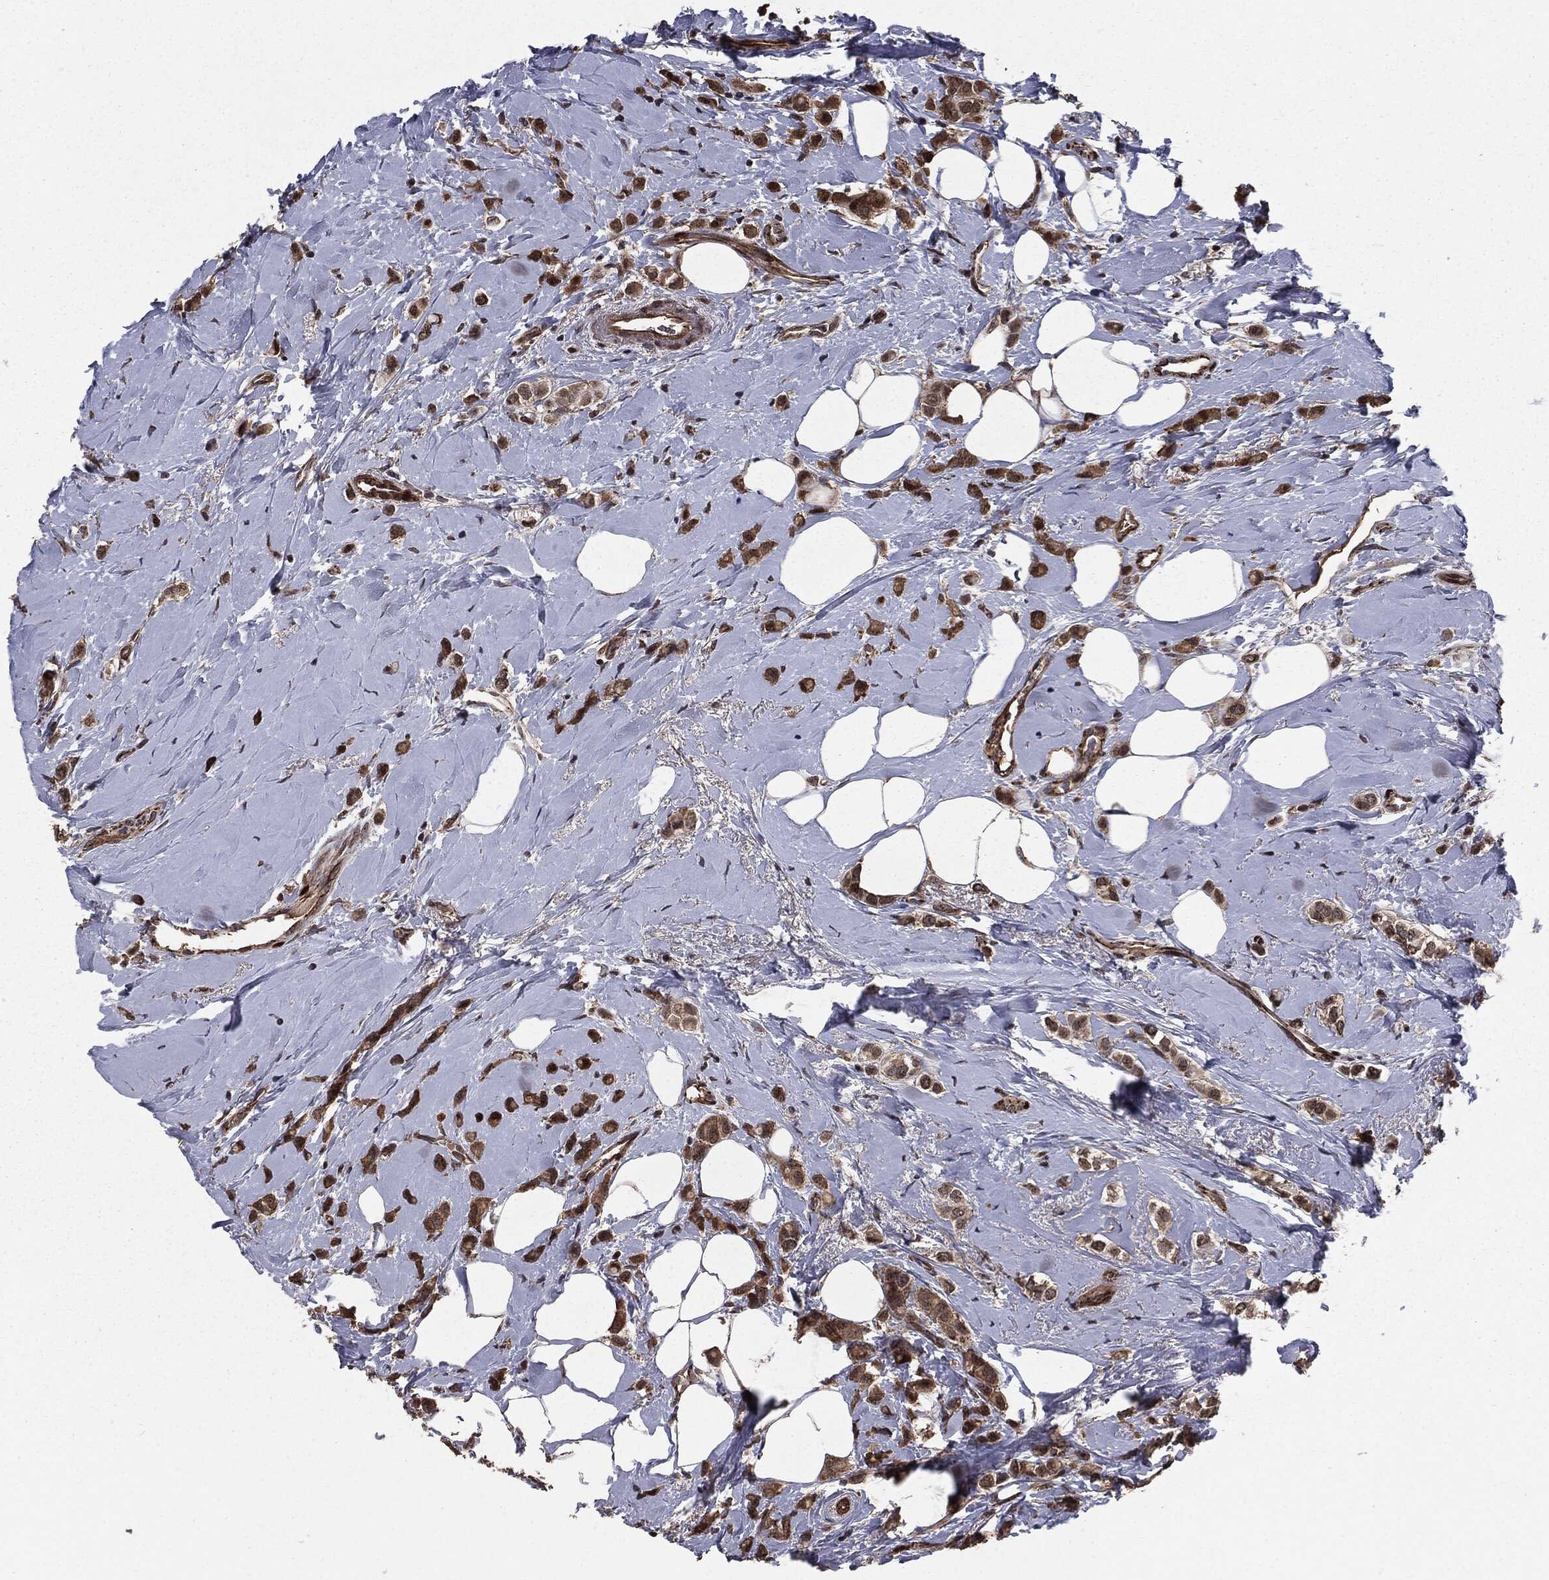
{"staining": {"intensity": "weak", "quantity": "25%-75%", "location": "cytoplasmic/membranous"}, "tissue": "breast cancer", "cell_type": "Tumor cells", "image_type": "cancer", "snomed": [{"axis": "morphology", "description": "Lobular carcinoma"}, {"axis": "topography", "description": "Breast"}], "caption": "Protein expression by immunohistochemistry (IHC) demonstrates weak cytoplasmic/membranous positivity in about 25%-75% of tumor cells in breast cancer (lobular carcinoma).", "gene": "PTPA", "patient": {"sex": "female", "age": 66}}